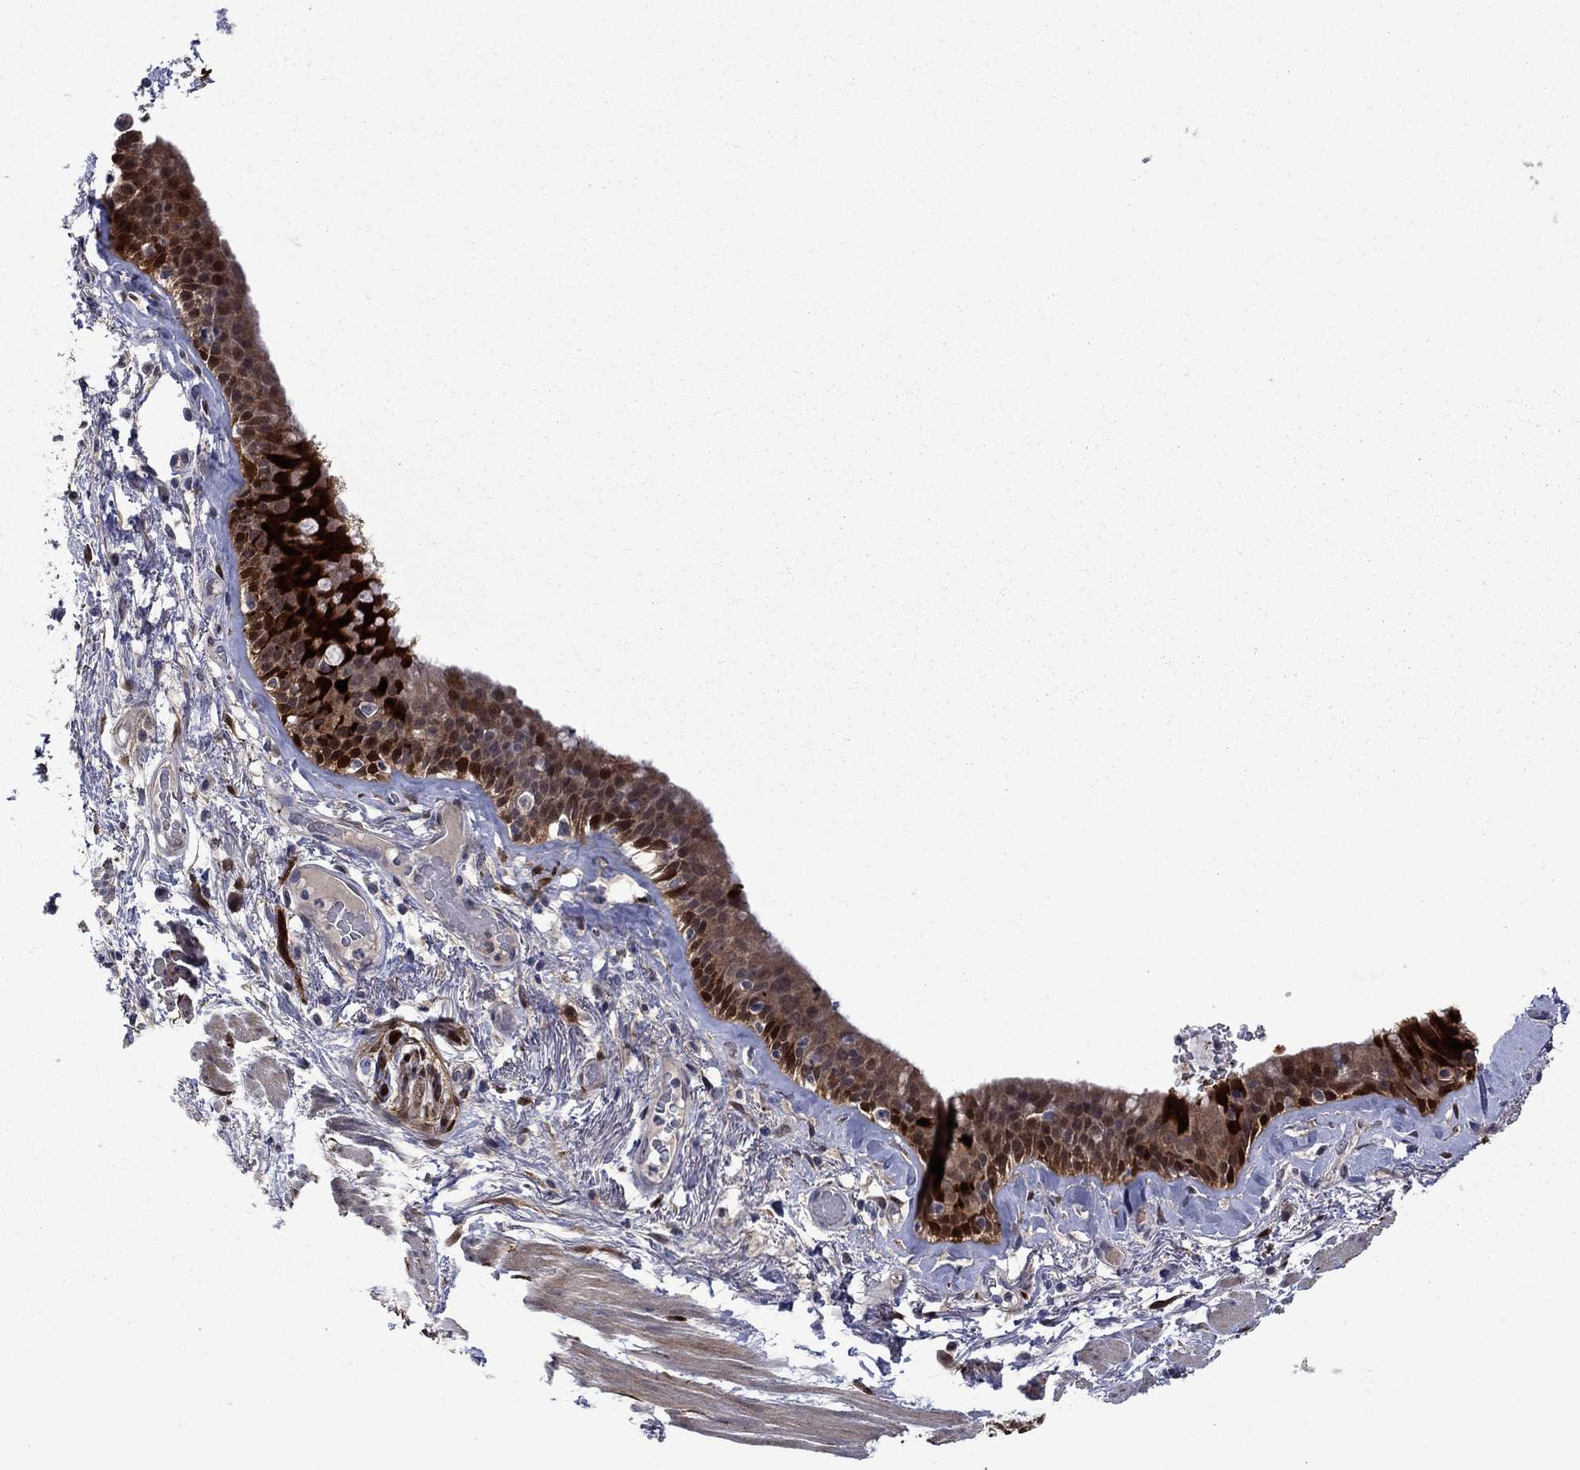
{"staining": {"intensity": "strong", "quantity": ">75%", "location": "cytoplasmic/membranous,nuclear"}, "tissue": "bronchus", "cell_type": "Respiratory epithelial cells", "image_type": "normal", "snomed": [{"axis": "morphology", "description": "Normal tissue, NOS"}, {"axis": "topography", "description": "Bronchus"}, {"axis": "topography", "description": "Lung"}], "caption": "Immunohistochemistry (IHC) (DAB) staining of normal bronchus demonstrates strong cytoplasmic/membranous,nuclear protein positivity in about >75% of respiratory epithelial cells. The protein of interest is stained brown, and the nuclei are stained in blue (DAB IHC with brightfield microscopy, high magnification).", "gene": "CBR1", "patient": {"sex": "female", "age": 57}}